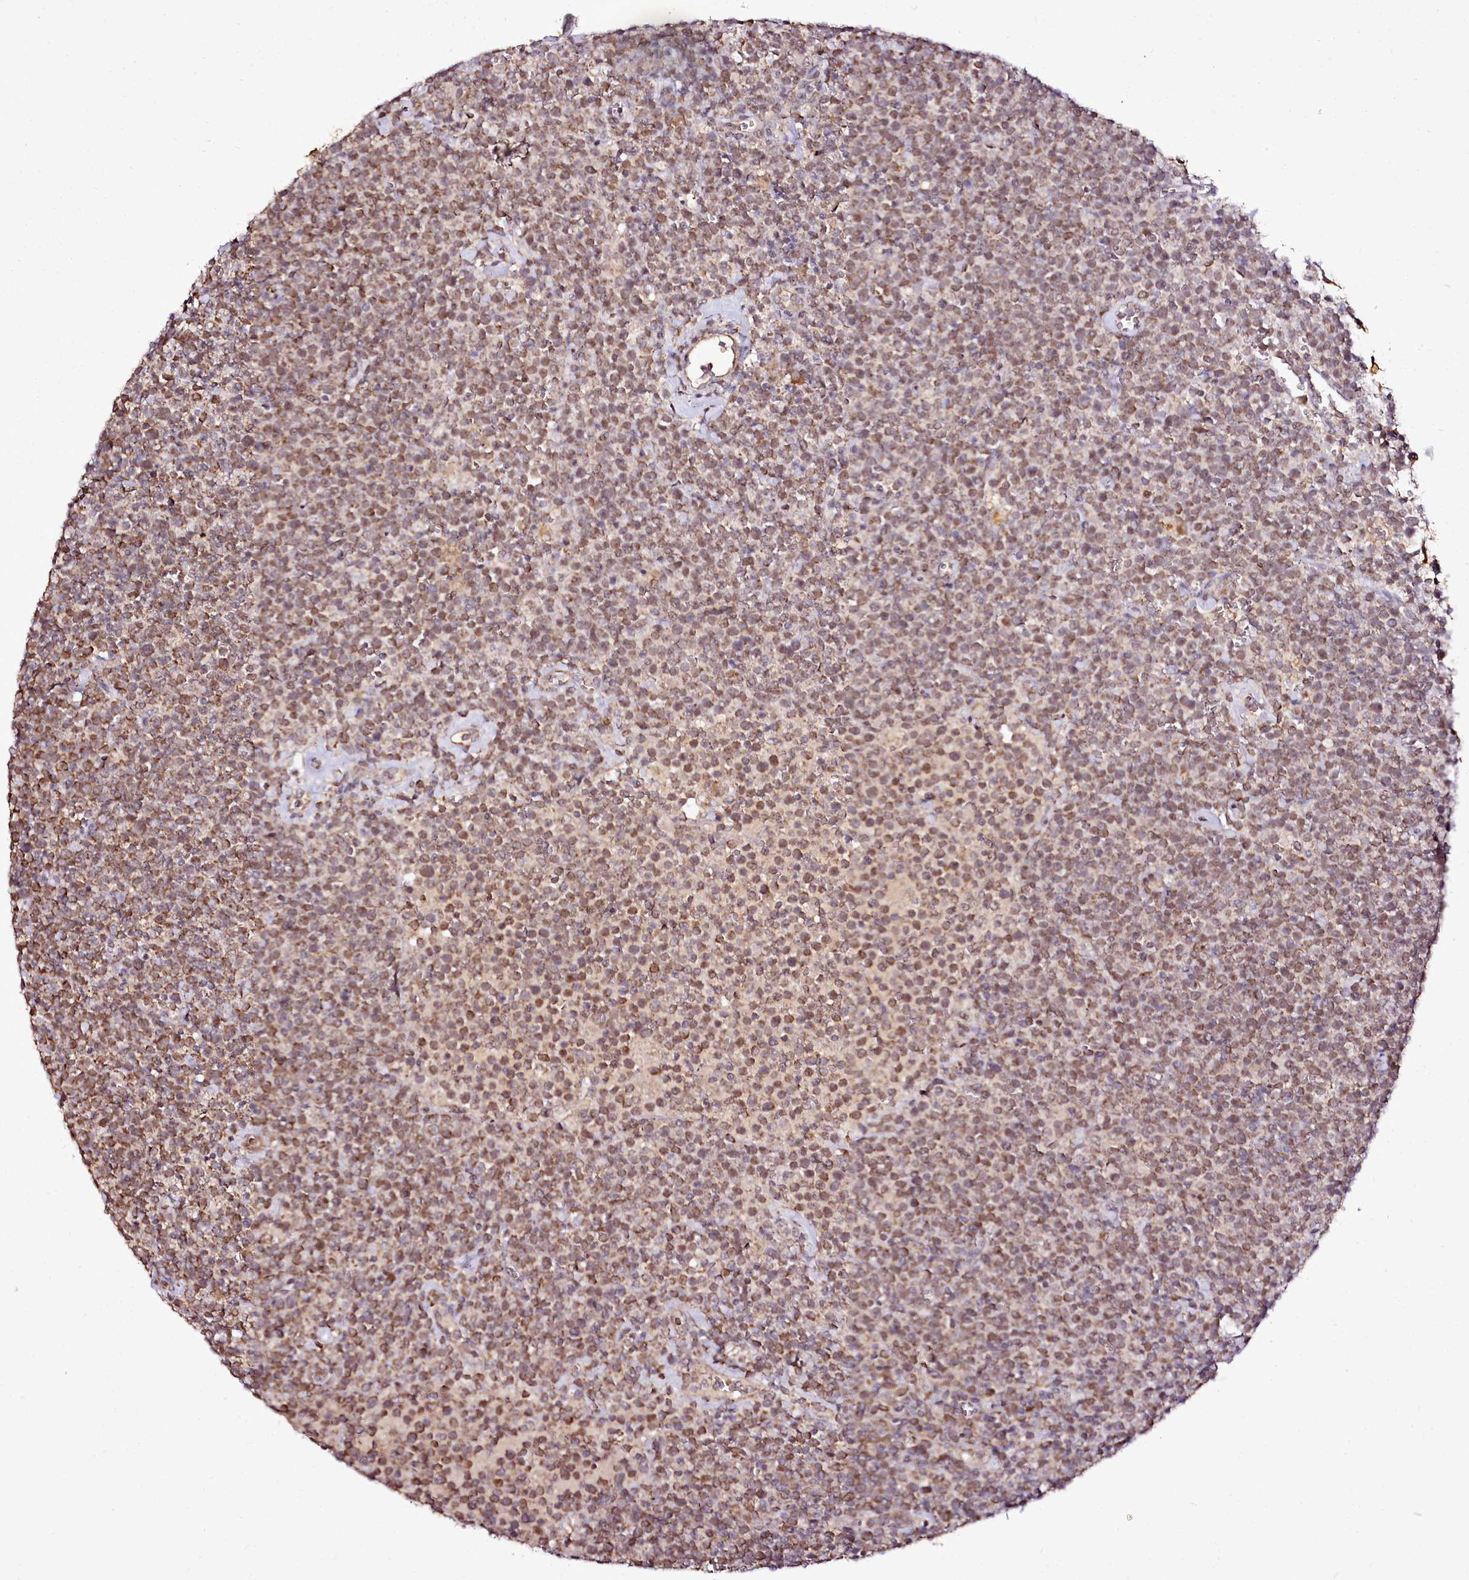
{"staining": {"intensity": "moderate", "quantity": ">75%", "location": "cytoplasmic/membranous,nuclear"}, "tissue": "lymphoma", "cell_type": "Tumor cells", "image_type": "cancer", "snomed": [{"axis": "morphology", "description": "Malignant lymphoma, non-Hodgkin's type, High grade"}, {"axis": "topography", "description": "Lymph node"}], "caption": "Moderate cytoplasmic/membranous and nuclear protein positivity is appreciated in about >75% of tumor cells in lymphoma.", "gene": "EDIL3", "patient": {"sex": "male", "age": 61}}